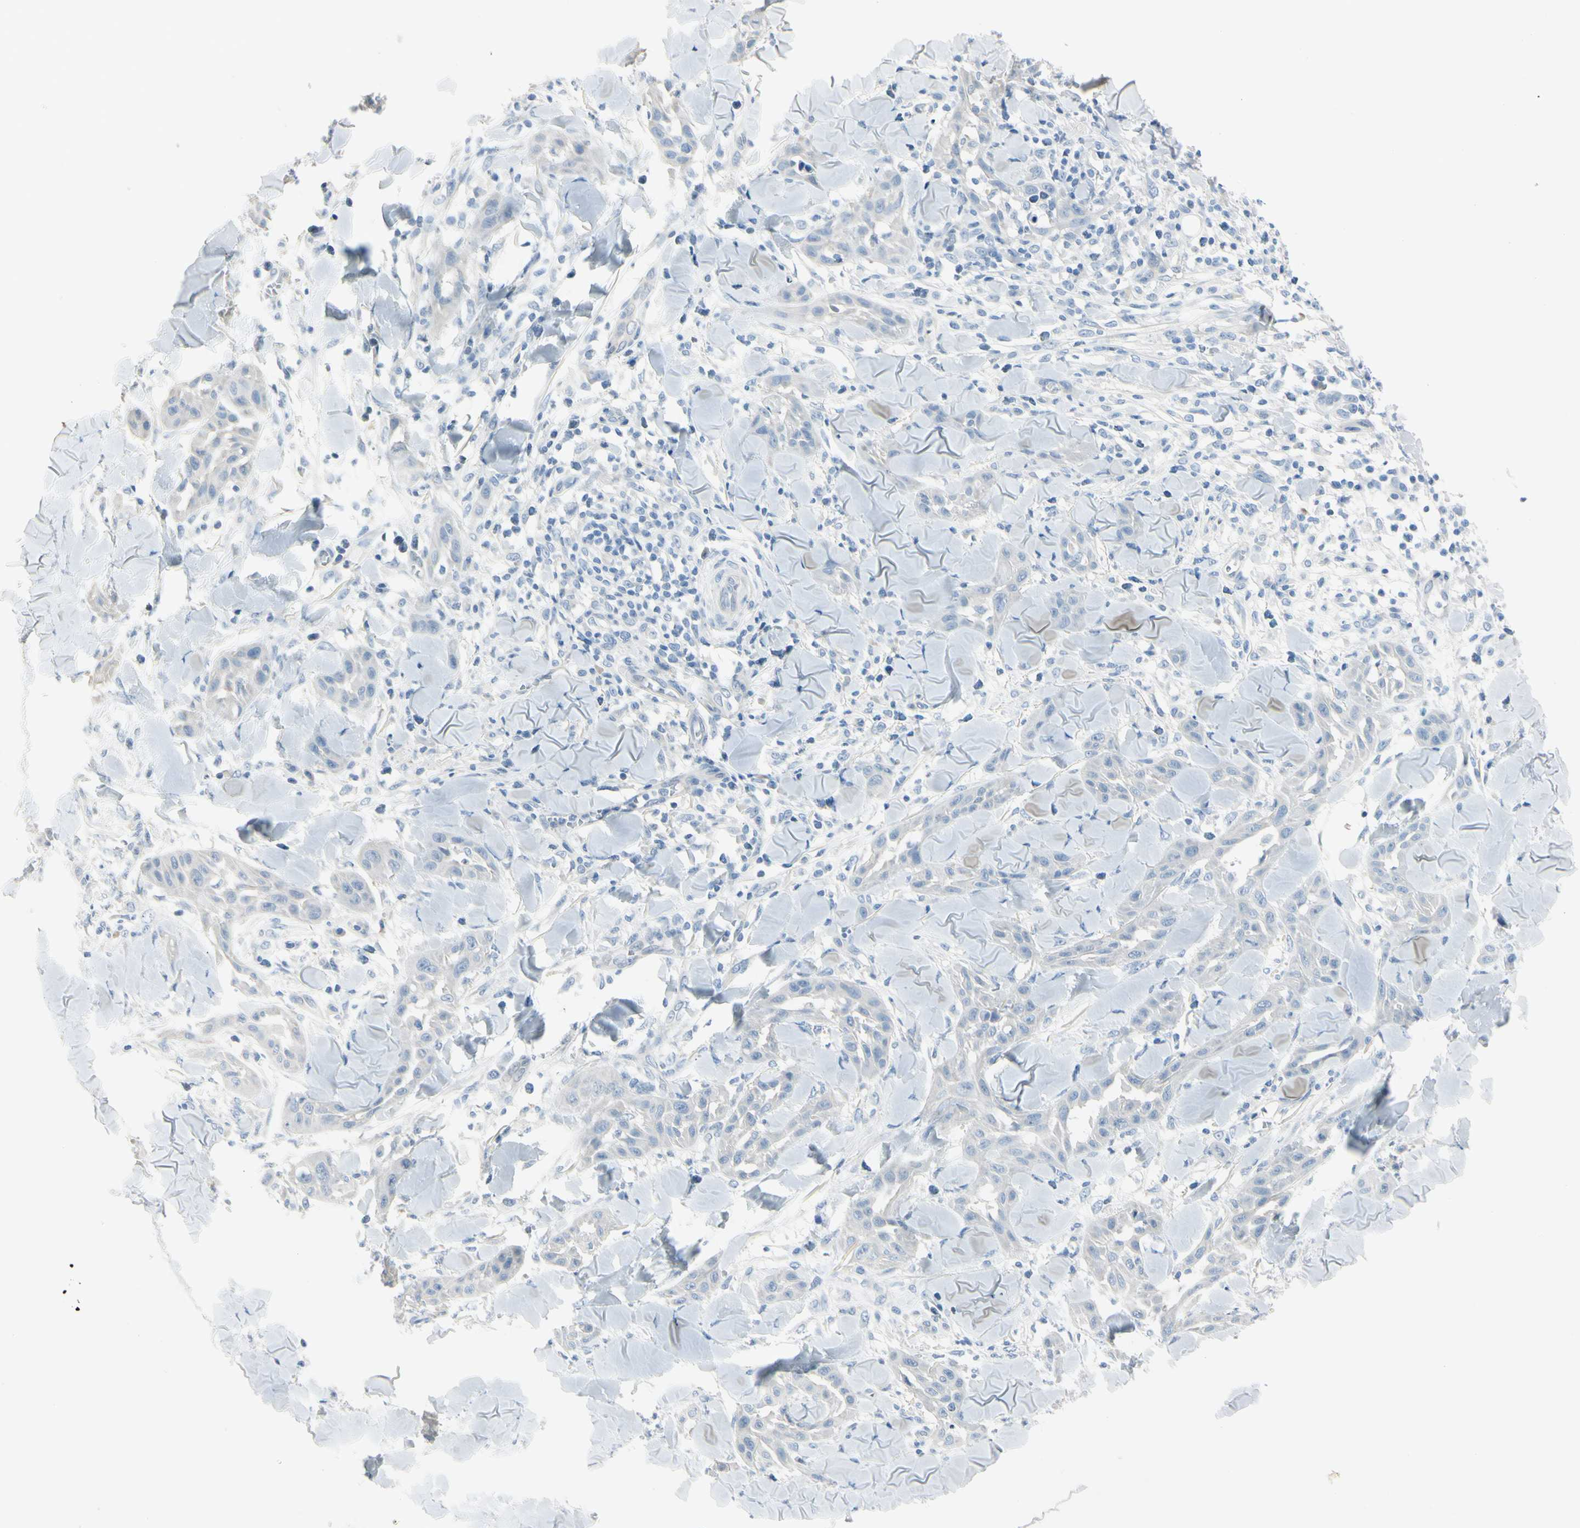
{"staining": {"intensity": "negative", "quantity": "none", "location": "none"}, "tissue": "skin cancer", "cell_type": "Tumor cells", "image_type": "cancer", "snomed": [{"axis": "morphology", "description": "Squamous cell carcinoma, NOS"}, {"axis": "topography", "description": "Skin"}], "caption": "DAB (3,3'-diaminobenzidine) immunohistochemical staining of human skin squamous cell carcinoma exhibits no significant staining in tumor cells.", "gene": "ASB9", "patient": {"sex": "male", "age": 24}}